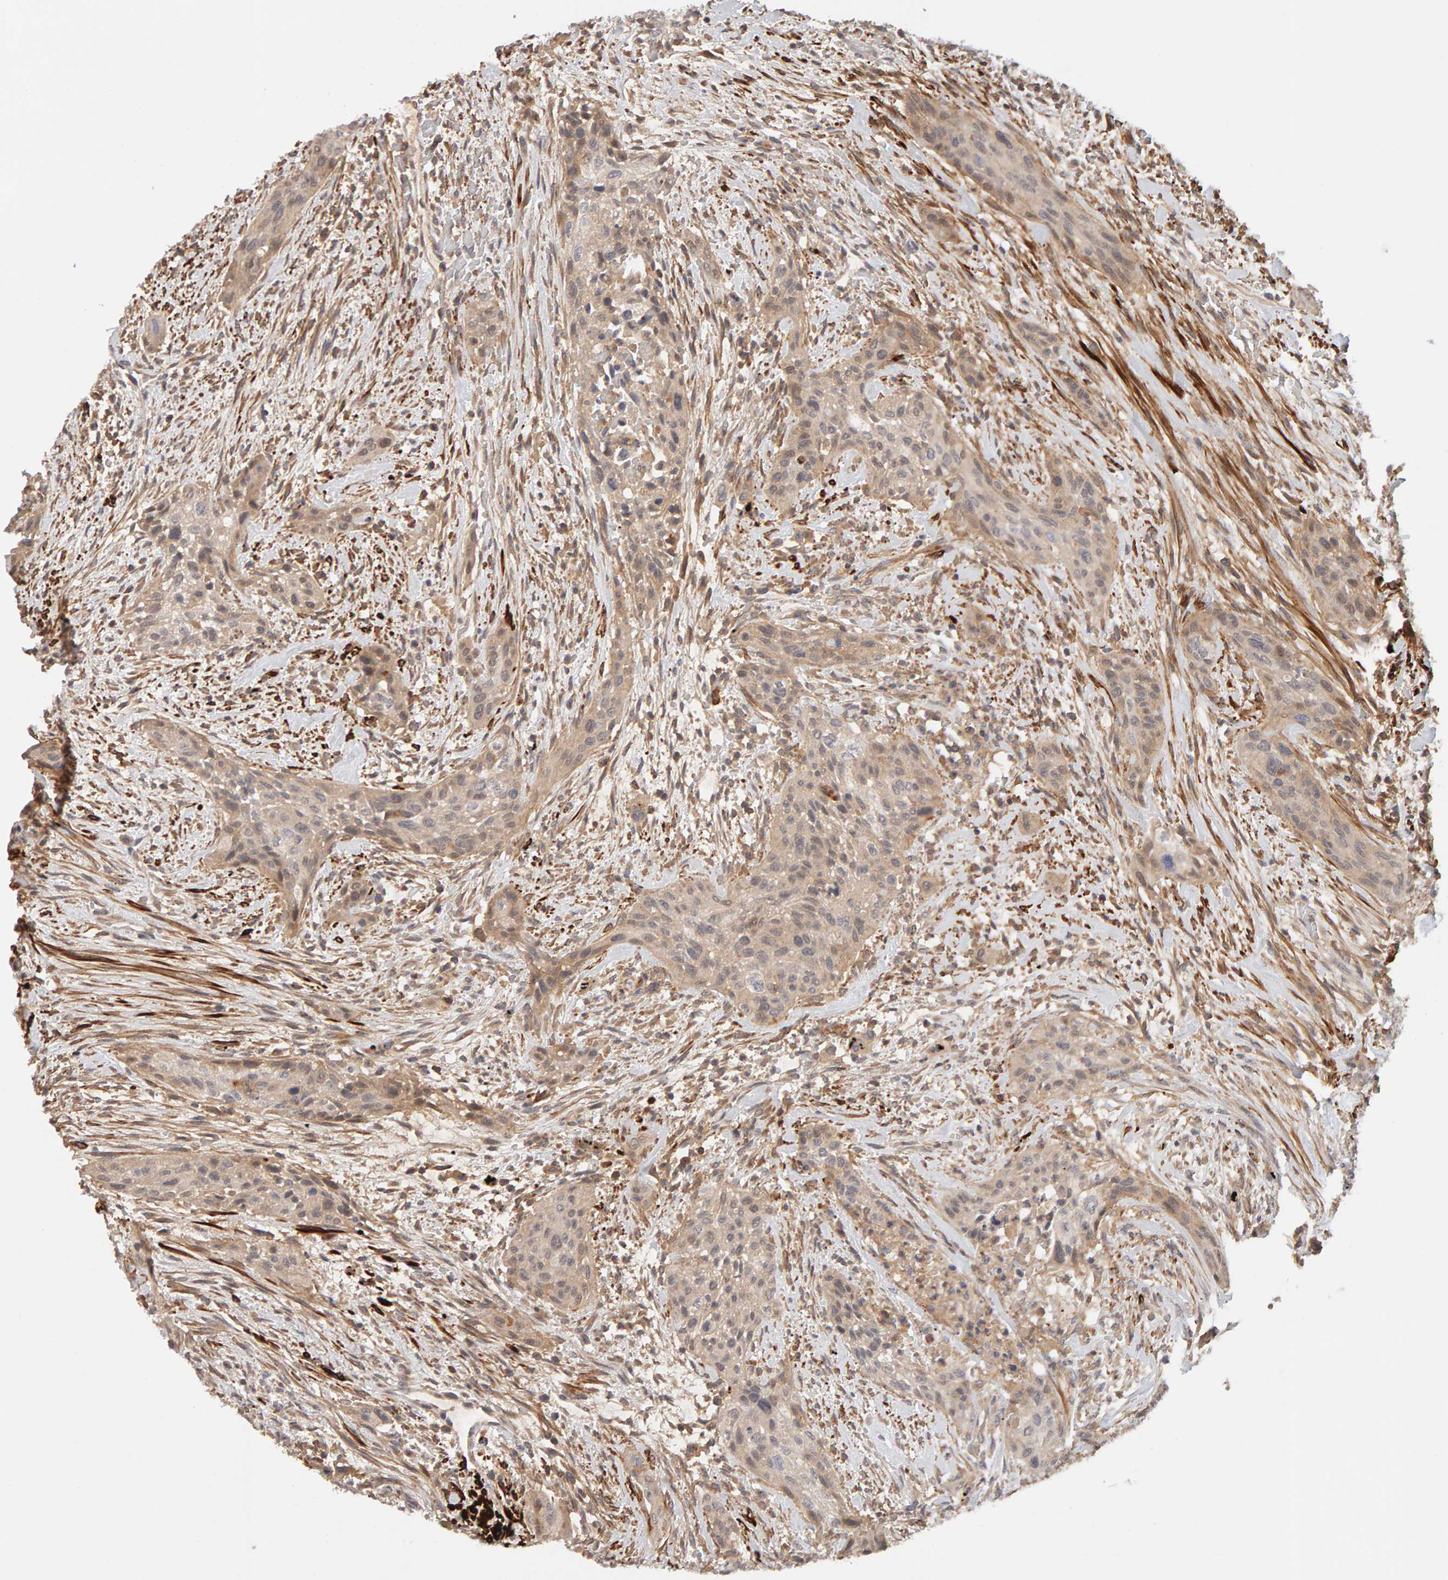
{"staining": {"intensity": "weak", "quantity": ">75%", "location": "cytoplasmic/membranous"}, "tissue": "urothelial cancer", "cell_type": "Tumor cells", "image_type": "cancer", "snomed": [{"axis": "morphology", "description": "Urothelial carcinoma, High grade"}, {"axis": "topography", "description": "Urinary bladder"}], "caption": "High-magnification brightfield microscopy of urothelial cancer stained with DAB (brown) and counterstained with hematoxylin (blue). tumor cells exhibit weak cytoplasmic/membranous positivity is present in approximately>75% of cells.", "gene": "NUDCD1", "patient": {"sex": "male", "age": 35}}